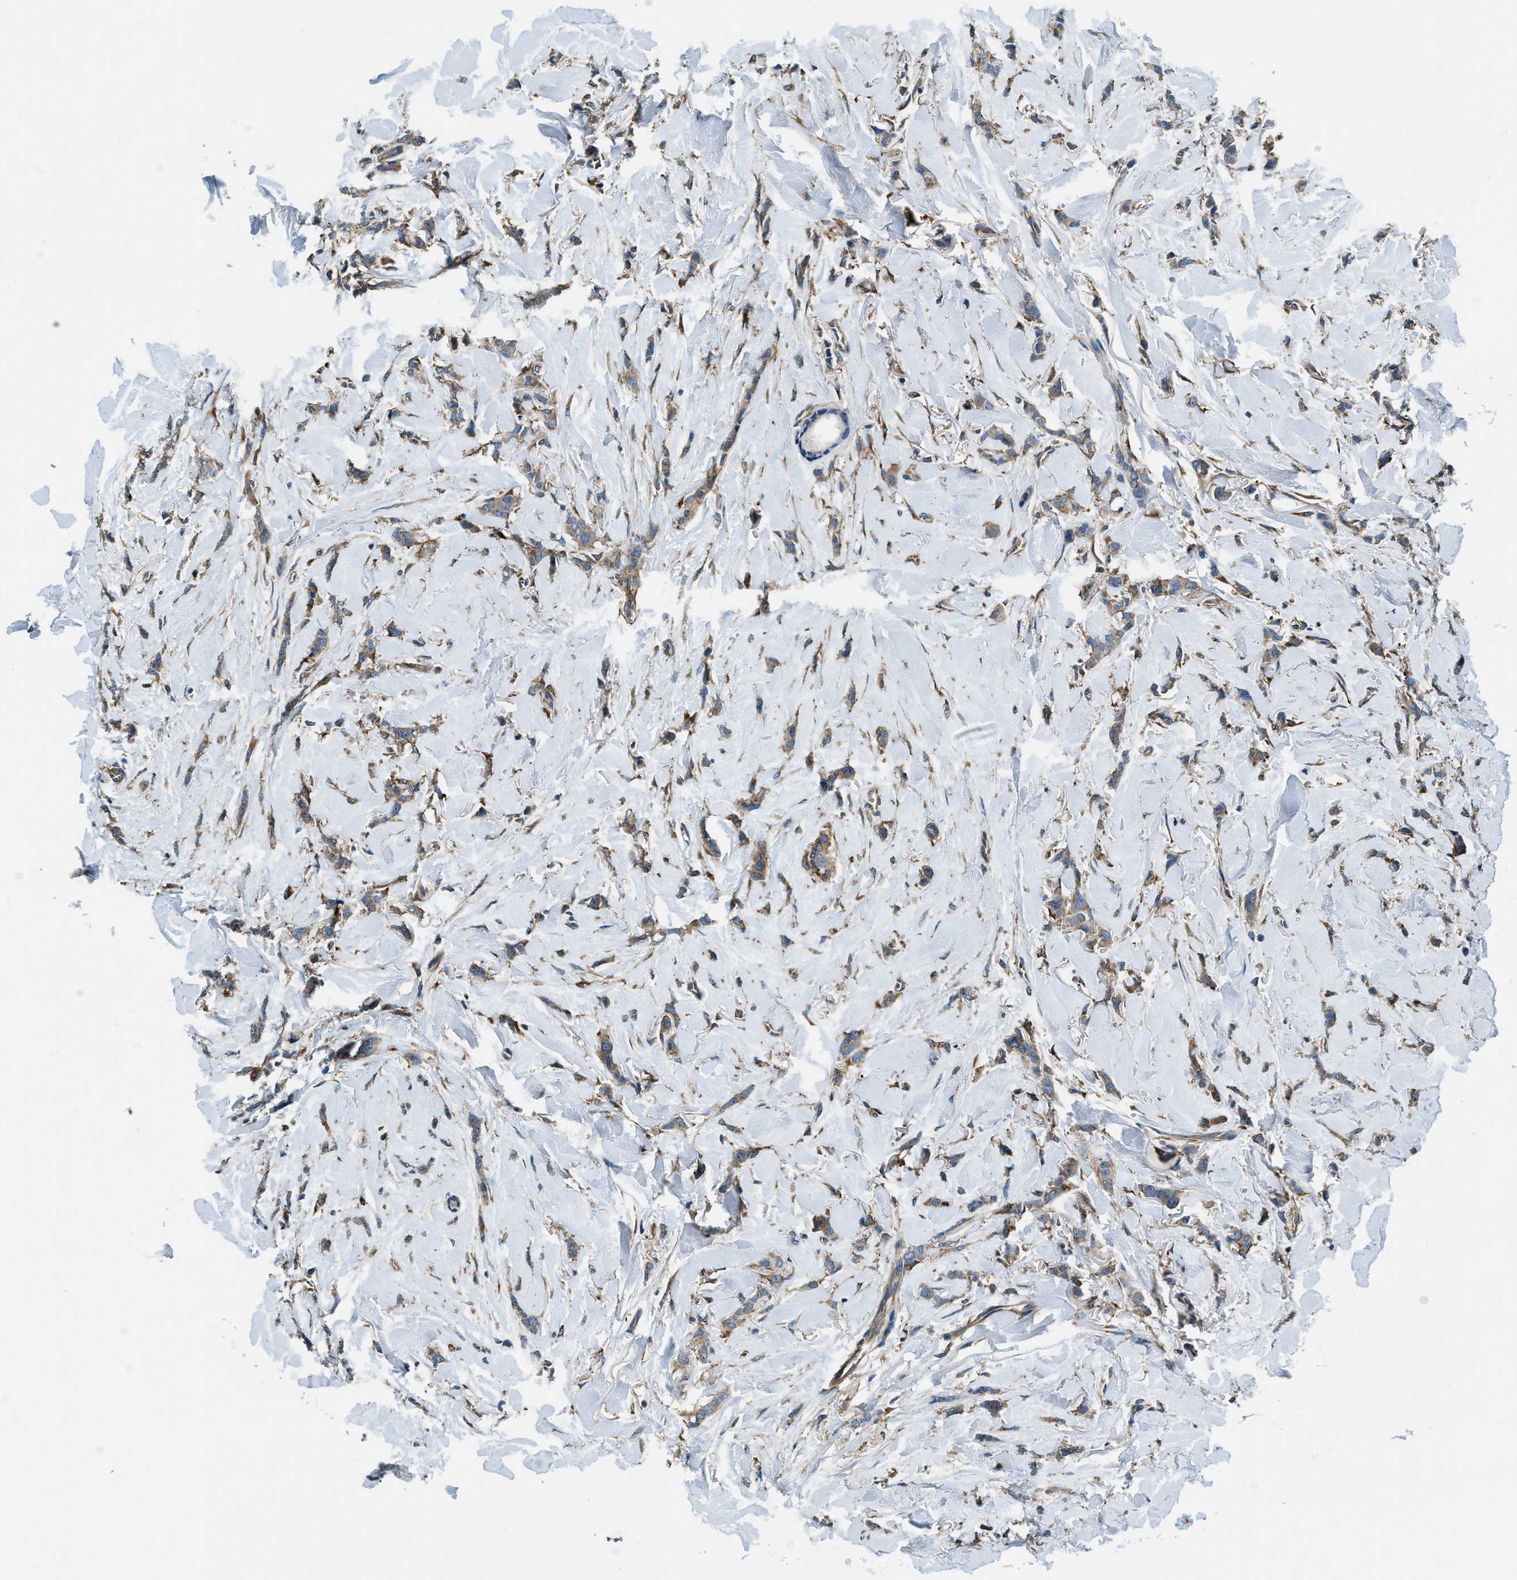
{"staining": {"intensity": "weak", "quantity": ">75%", "location": "cytoplasmic/membranous"}, "tissue": "breast cancer", "cell_type": "Tumor cells", "image_type": "cancer", "snomed": [{"axis": "morphology", "description": "Lobular carcinoma"}, {"axis": "topography", "description": "Skin"}, {"axis": "topography", "description": "Breast"}], "caption": "Weak cytoplasmic/membranous expression for a protein is identified in approximately >75% of tumor cells of lobular carcinoma (breast) using IHC.", "gene": "EEA1", "patient": {"sex": "female", "age": 46}}